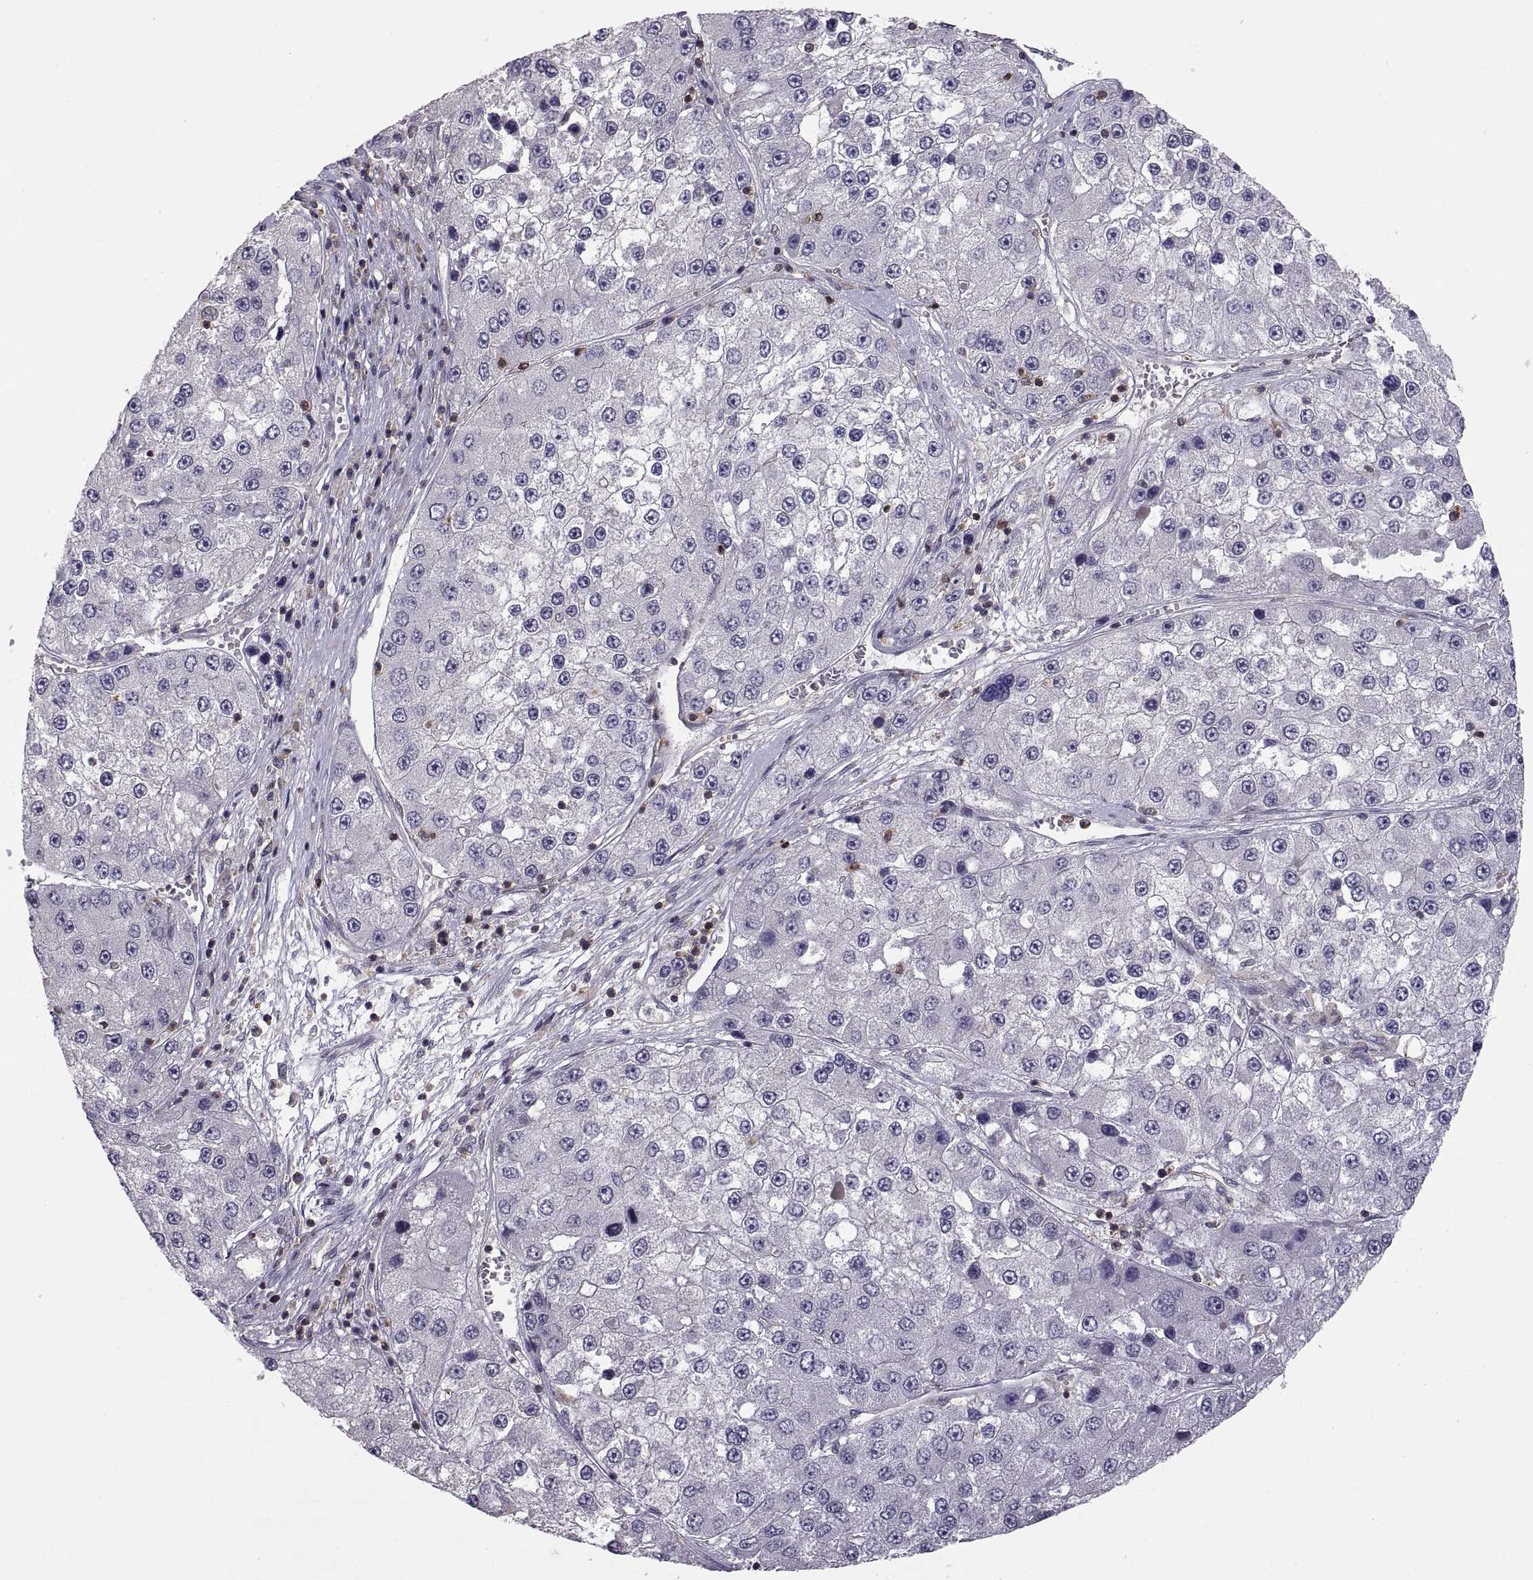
{"staining": {"intensity": "negative", "quantity": "none", "location": "none"}, "tissue": "liver cancer", "cell_type": "Tumor cells", "image_type": "cancer", "snomed": [{"axis": "morphology", "description": "Carcinoma, Hepatocellular, NOS"}, {"axis": "topography", "description": "Liver"}], "caption": "DAB immunohistochemical staining of liver cancer reveals no significant positivity in tumor cells.", "gene": "EZR", "patient": {"sex": "female", "age": 73}}